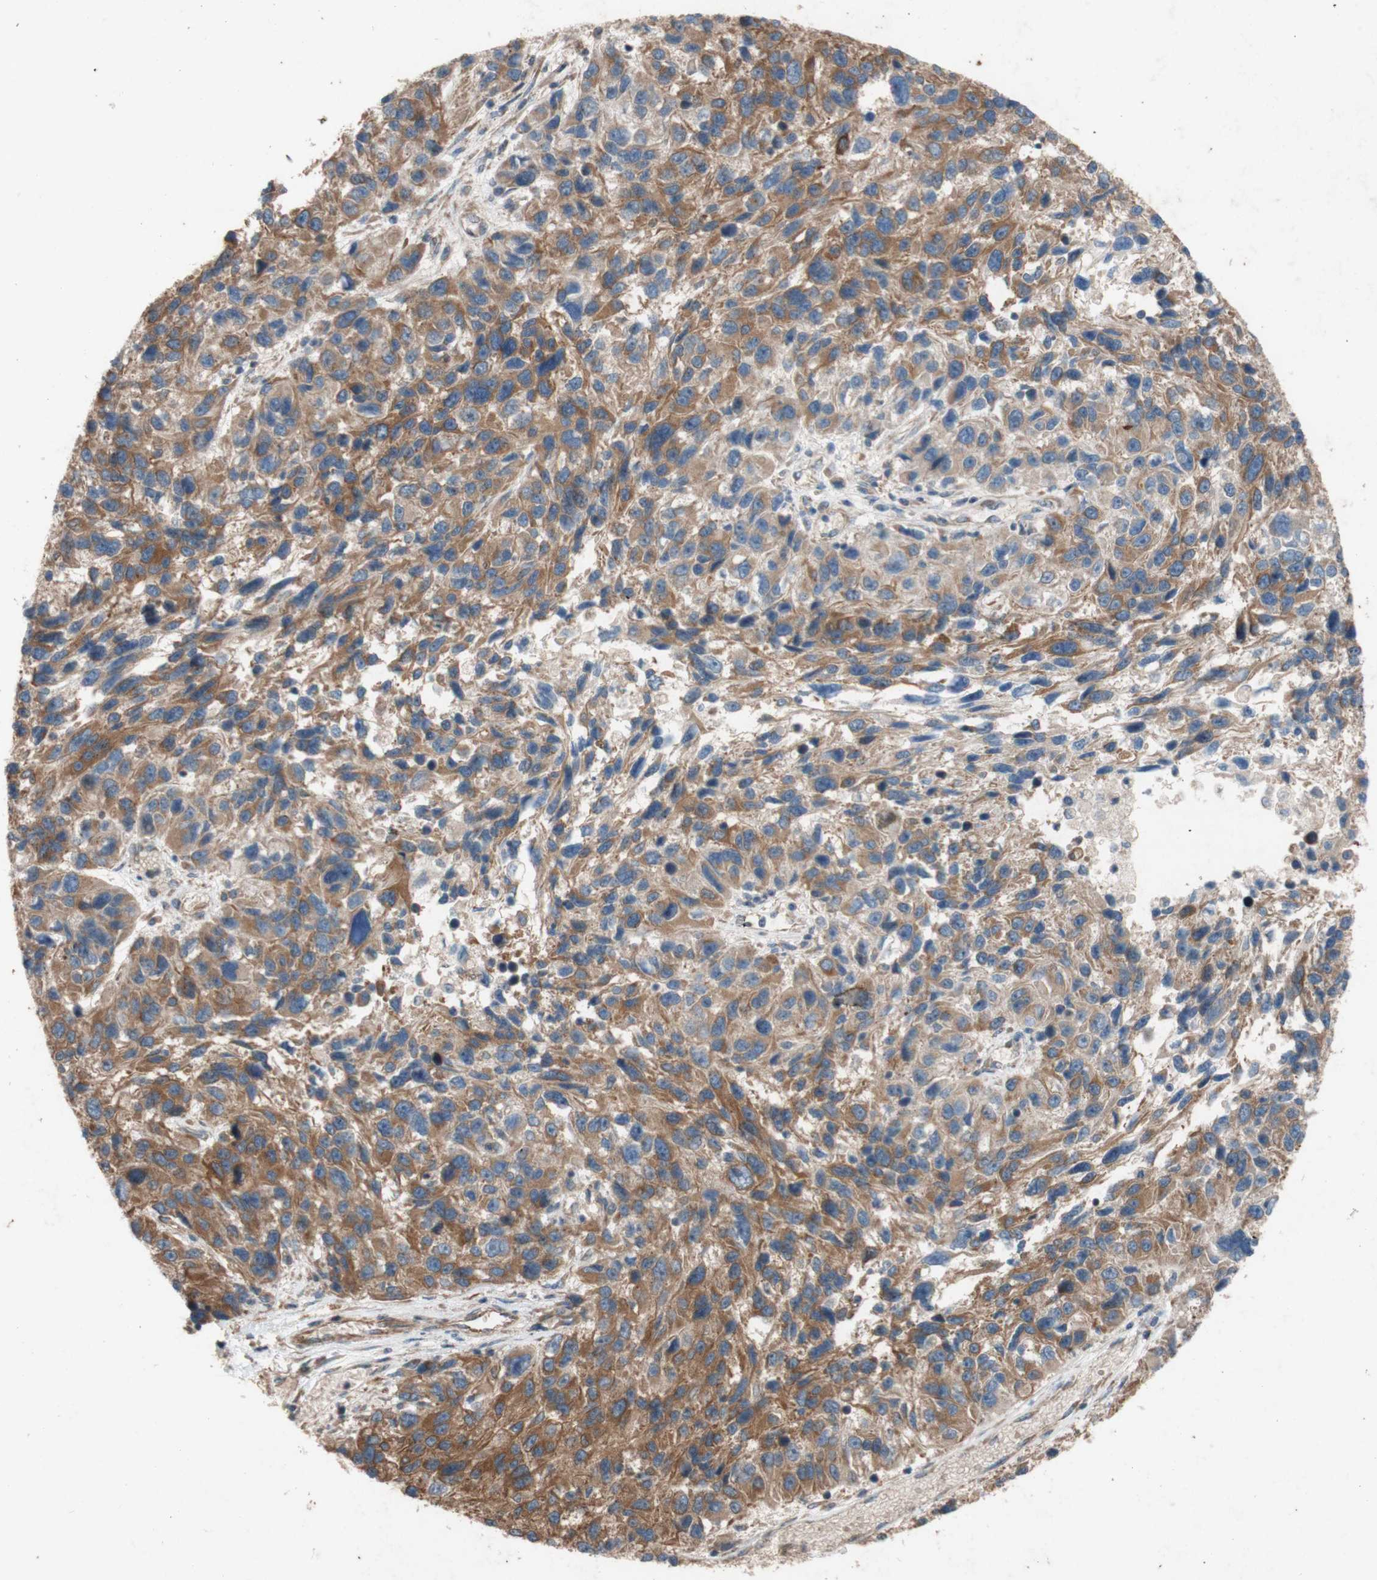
{"staining": {"intensity": "moderate", "quantity": ">75%", "location": "cytoplasmic/membranous"}, "tissue": "melanoma", "cell_type": "Tumor cells", "image_type": "cancer", "snomed": [{"axis": "morphology", "description": "Malignant melanoma, NOS"}, {"axis": "topography", "description": "Skin"}], "caption": "Tumor cells show medium levels of moderate cytoplasmic/membranous positivity in approximately >75% of cells in human malignant melanoma.", "gene": "TST", "patient": {"sex": "male", "age": 53}}